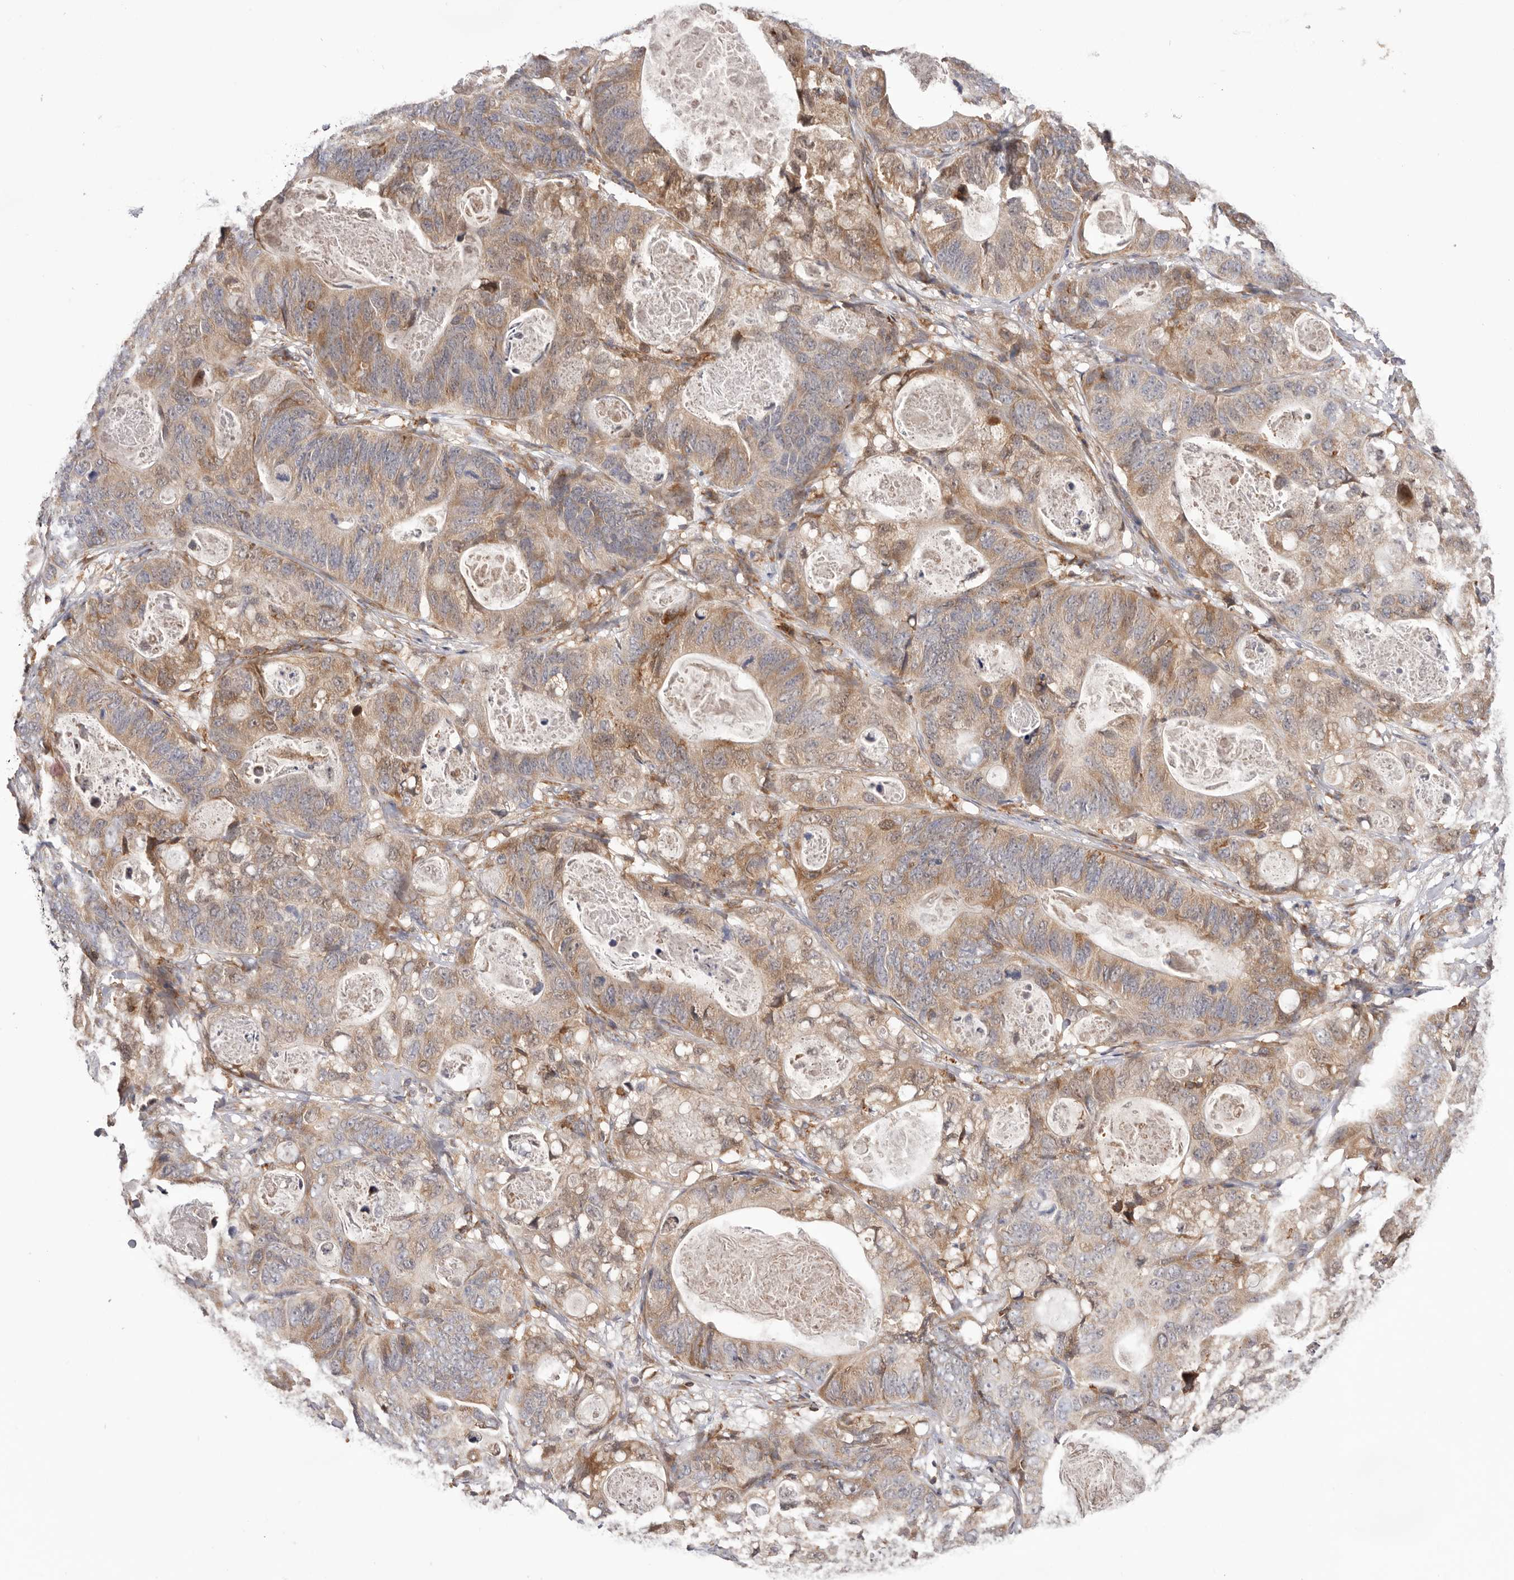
{"staining": {"intensity": "weak", "quantity": ">75%", "location": "cytoplasmic/membranous"}, "tissue": "stomach cancer", "cell_type": "Tumor cells", "image_type": "cancer", "snomed": [{"axis": "morphology", "description": "Normal tissue, NOS"}, {"axis": "morphology", "description": "Adenocarcinoma, NOS"}, {"axis": "topography", "description": "Stomach"}], "caption": "Stomach cancer (adenocarcinoma) stained with DAB immunohistochemistry (IHC) displays low levels of weak cytoplasmic/membranous staining in approximately >75% of tumor cells.", "gene": "RNF213", "patient": {"sex": "female", "age": 89}}